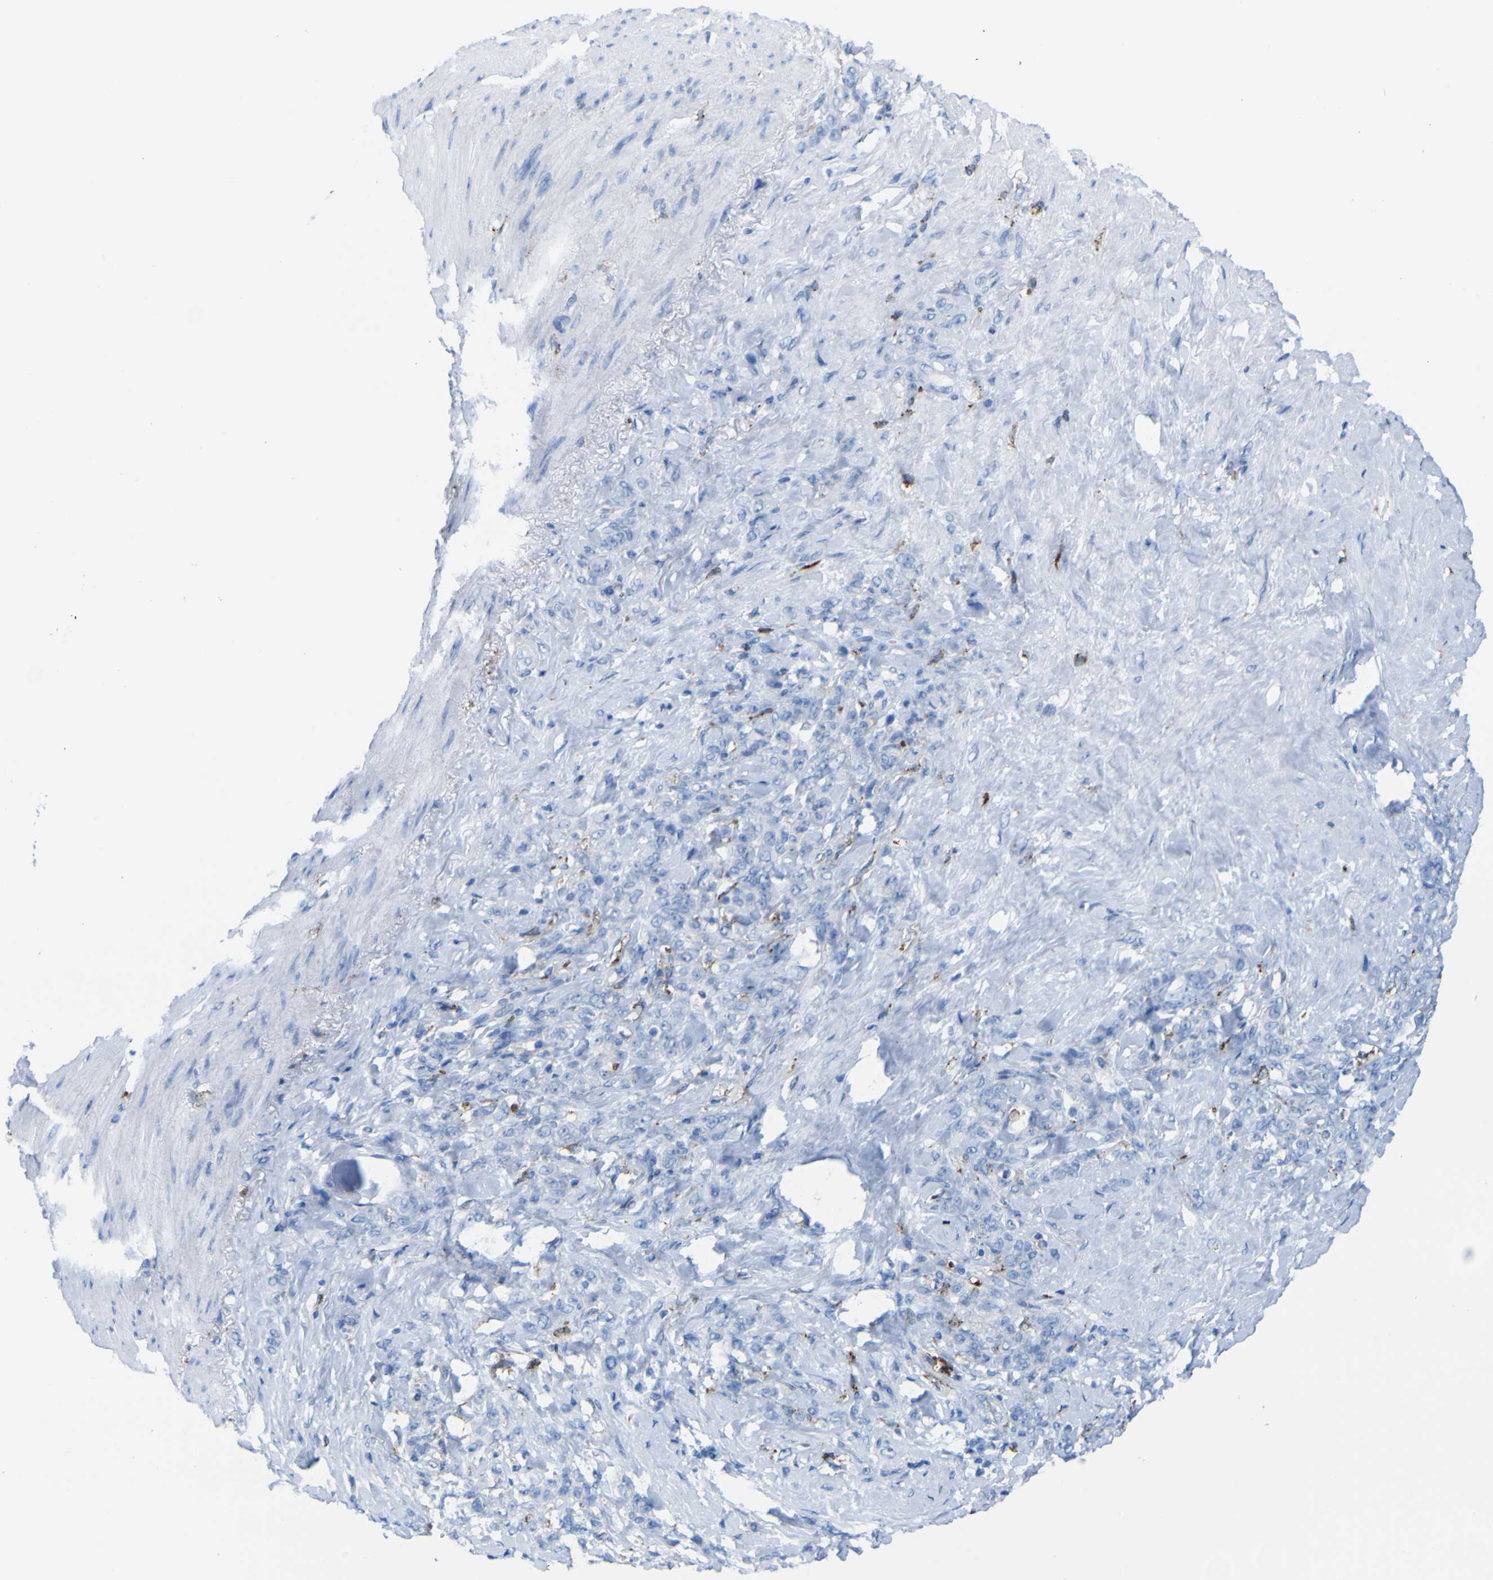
{"staining": {"intensity": "moderate", "quantity": "<25%", "location": "cytoplasmic/membranous"}, "tissue": "stomach cancer", "cell_type": "Tumor cells", "image_type": "cancer", "snomed": [{"axis": "morphology", "description": "Adenocarcinoma, NOS"}, {"axis": "topography", "description": "Stomach"}], "caption": "Immunohistochemical staining of human stomach cancer shows moderate cytoplasmic/membranous protein positivity in about <25% of tumor cells. The protein is stained brown, and the nuclei are stained in blue (DAB (3,3'-diaminobenzidine) IHC with brightfield microscopy, high magnification).", "gene": "PLD3", "patient": {"sex": "male", "age": 82}}